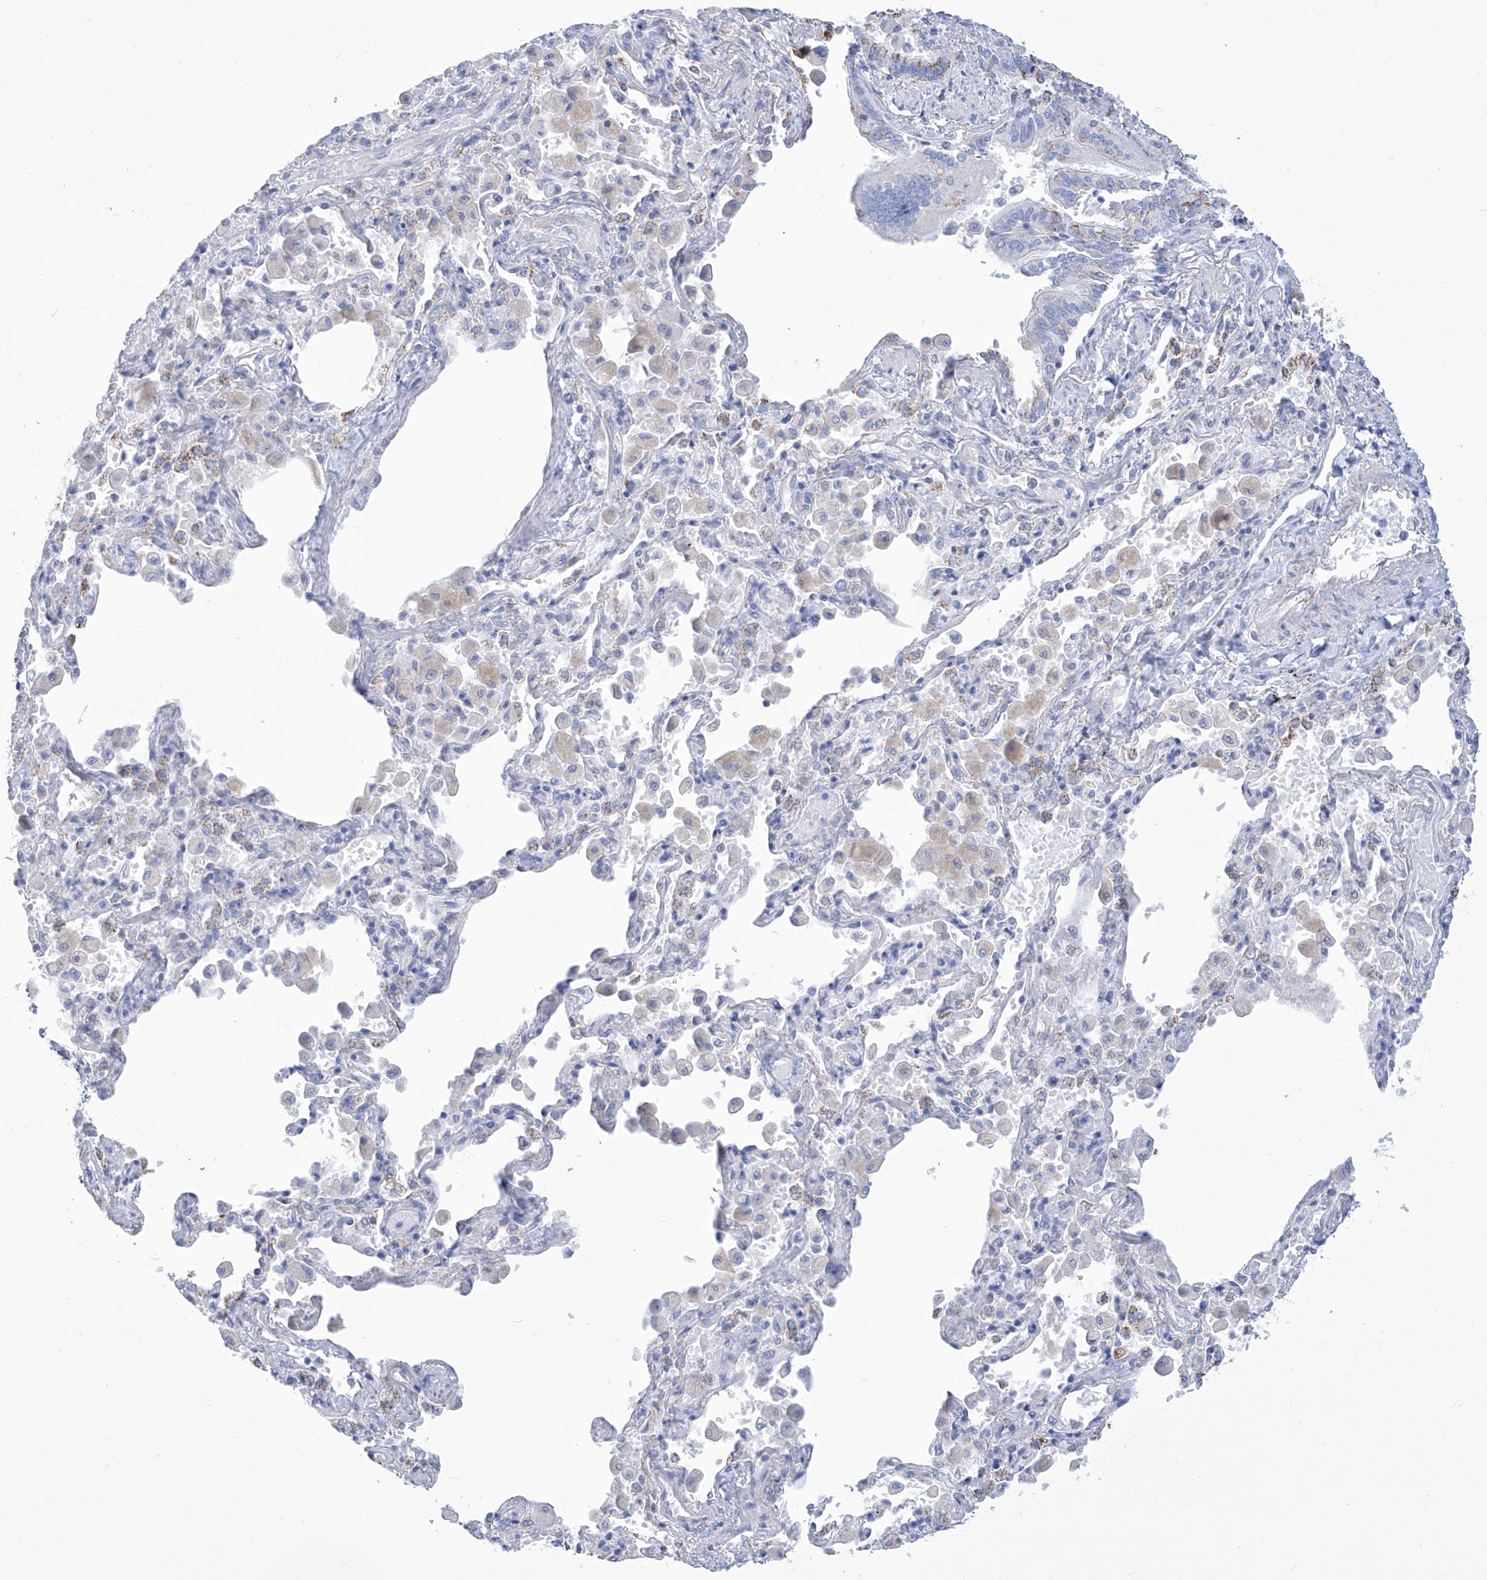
{"staining": {"intensity": "weak", "quantity": "<25%", "location": "cytoplasmic/membranous"}, "tissue": "bronchus", "cell_type": "Respiratory epithelial cells", "image_type": "normal", "snomed": [{"axis": "morphology", "description": "Normal tissue, NOS"}, {"axis": "morphology", "description": "Inflammation, NOS"}, {"axis": "topography", "description": "Lung"}], "caption": "The immunohistochemistry (IHC) photomicrograph has no significant positivity in respiratory epithelial cells of bronchus. (DAB (3,3'-diaminobenzidine) immunohistochemistry (IHC) with hematoxylin counter stain).", "gene": "ALDH6A1", "patient": {"sex": "female", "age": 46}}